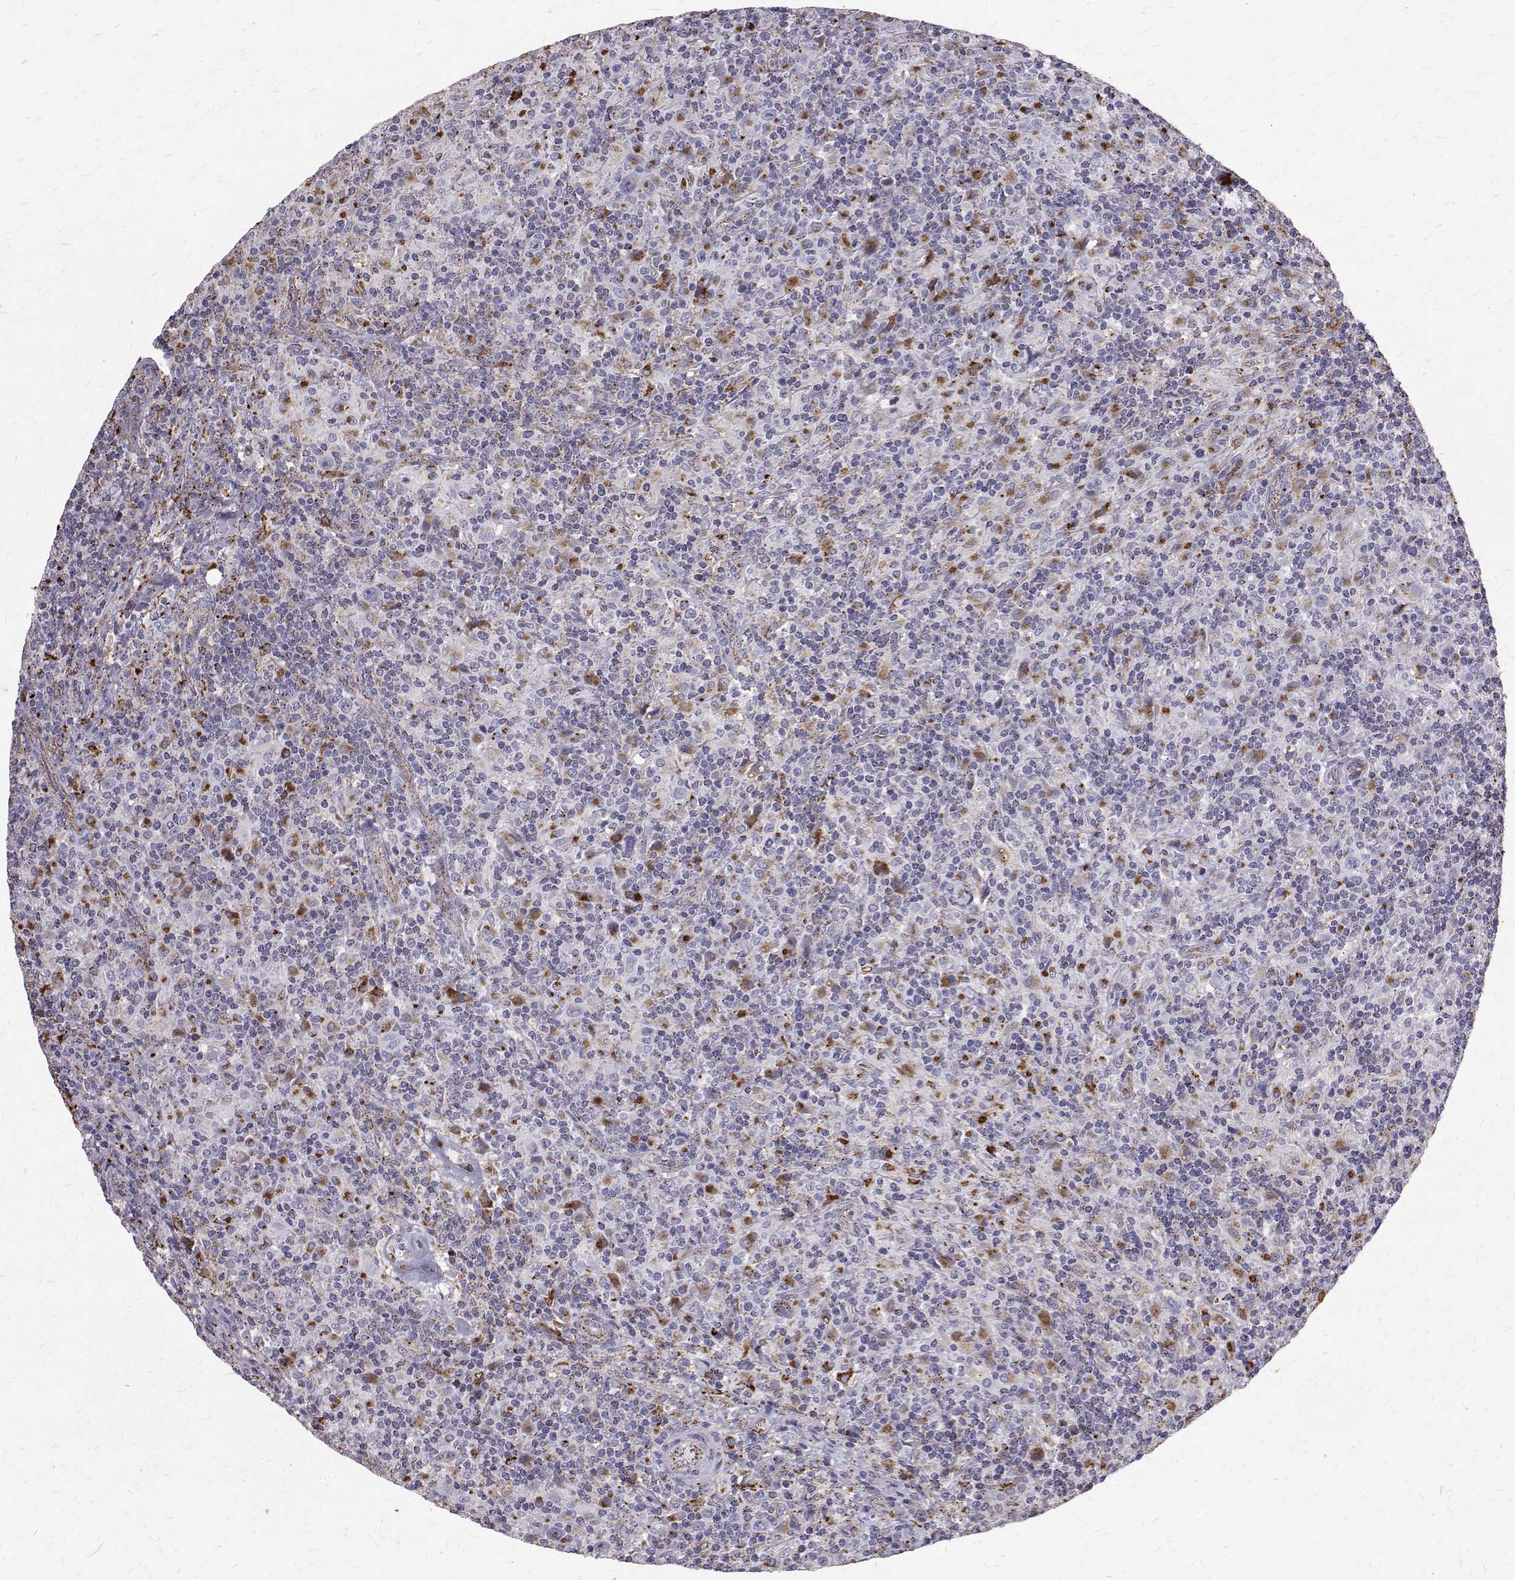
{"staining": {"intensity": "negative", "quantity": "none", "location": "none"}, "tissue": "lymphoma", "cell_type": "Tumor cells", "image_type": "cancer", "snomed": [{"axis": "morphology", "description": "Hodgkin's disease, NOS"}, {"axis": "topography", "description": "Lymph node"}], "caption": "This is a image of IHC staining of Hodgkin's disease, which shows no staining in tumor cells.", "gene": "TPP1", "patient": {"sex": "male", "age": 70}}